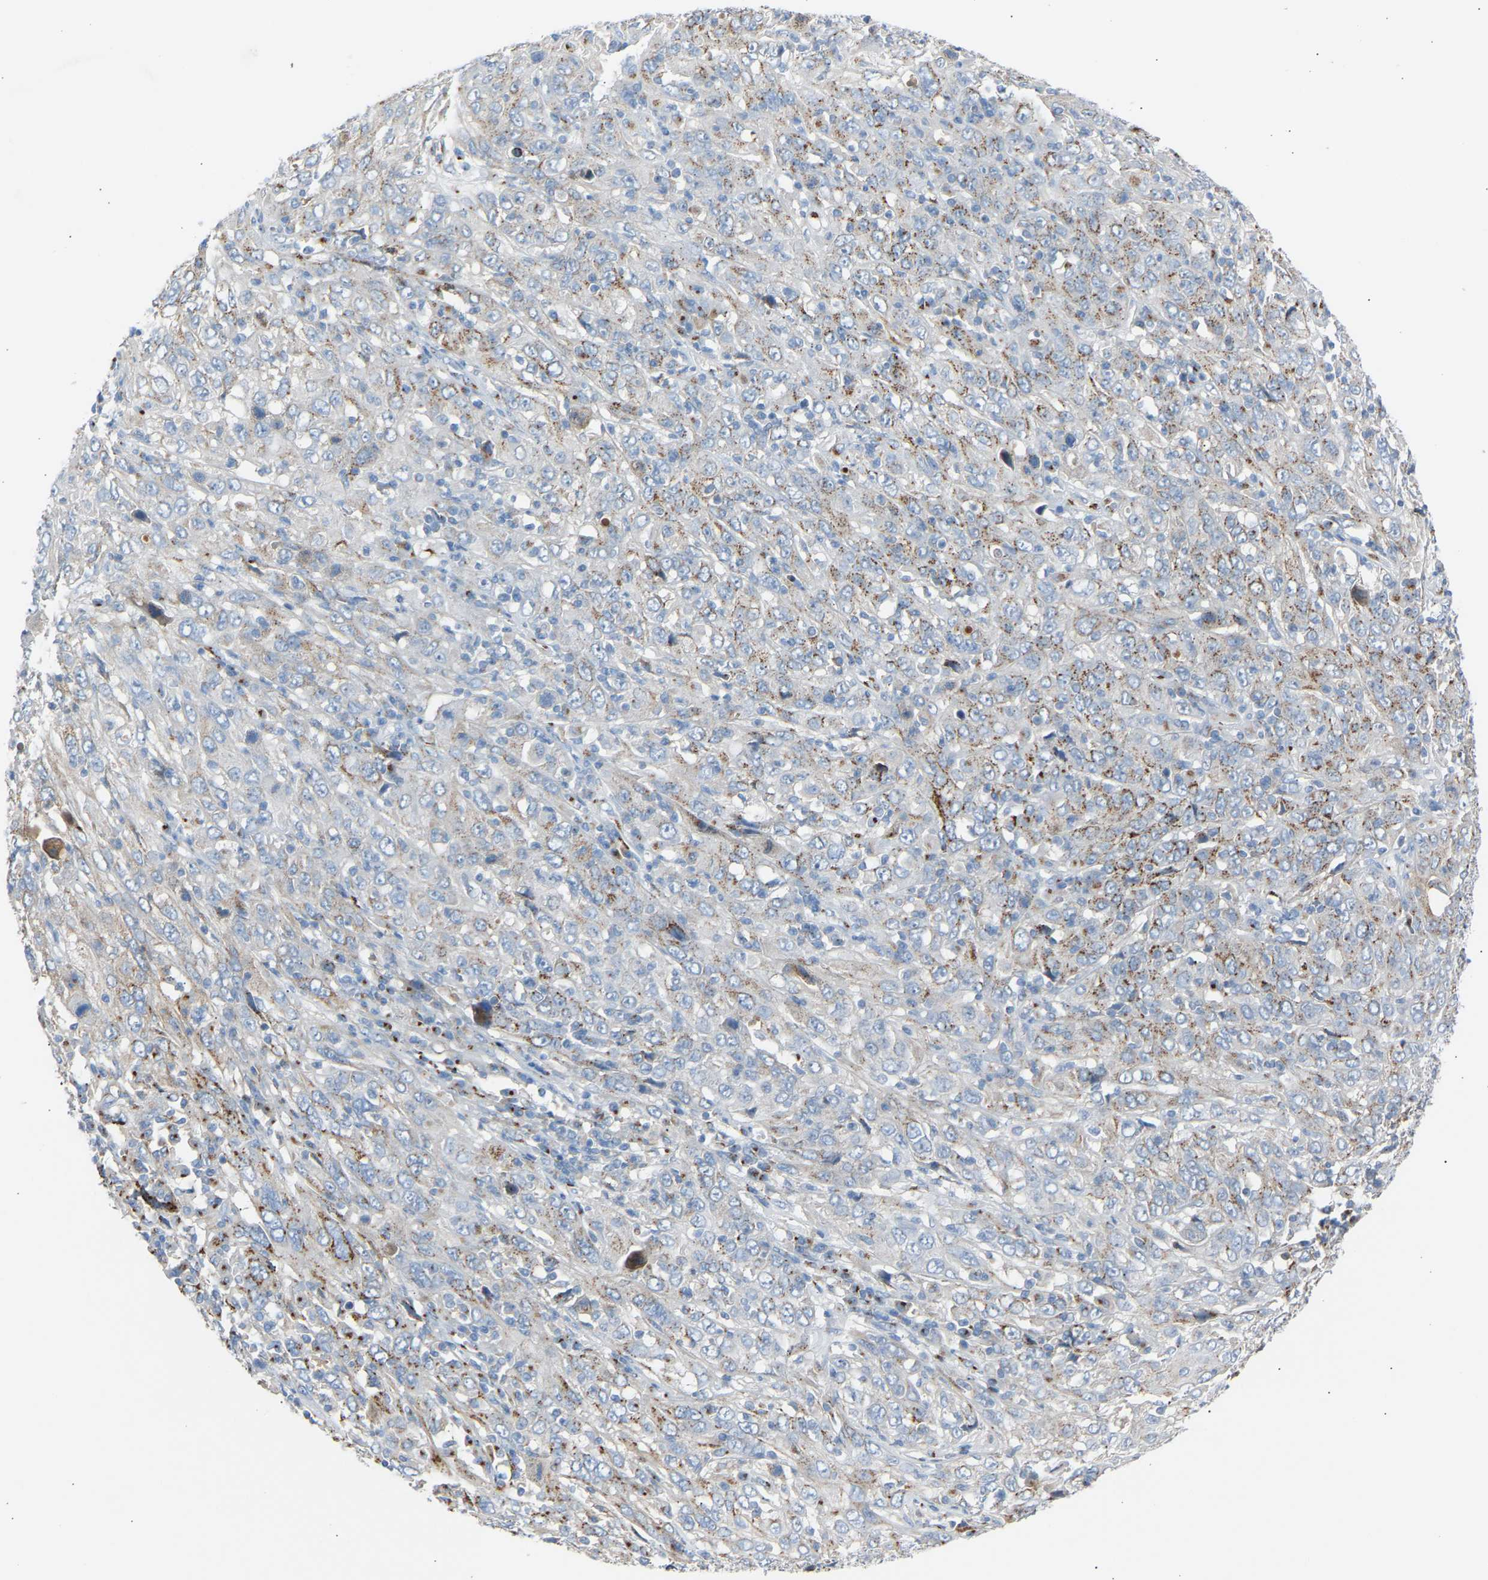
{"staining": {"intensity": "weak", "quantity": "25%-75%", "location": "cytoplasmic/membranous"}, "tissue": "cervical cancer", "cell_type": "Tumor cells", "image_type": "cancer", "snomed": [{"axis": "morphology", "description": "Squamous cell carcinoma, NOS"}, {"axis": "topography", "description": "Cervix"}], "caption": "Brown immunohistochemical staining in squamous cell carcinoma (cervical) displays weak cytoplasmic/membranous positivity in approximately 25%-75% of tumor cells.", "gene": "CYREN", "patient": {"sex": "female", "age": 46}}